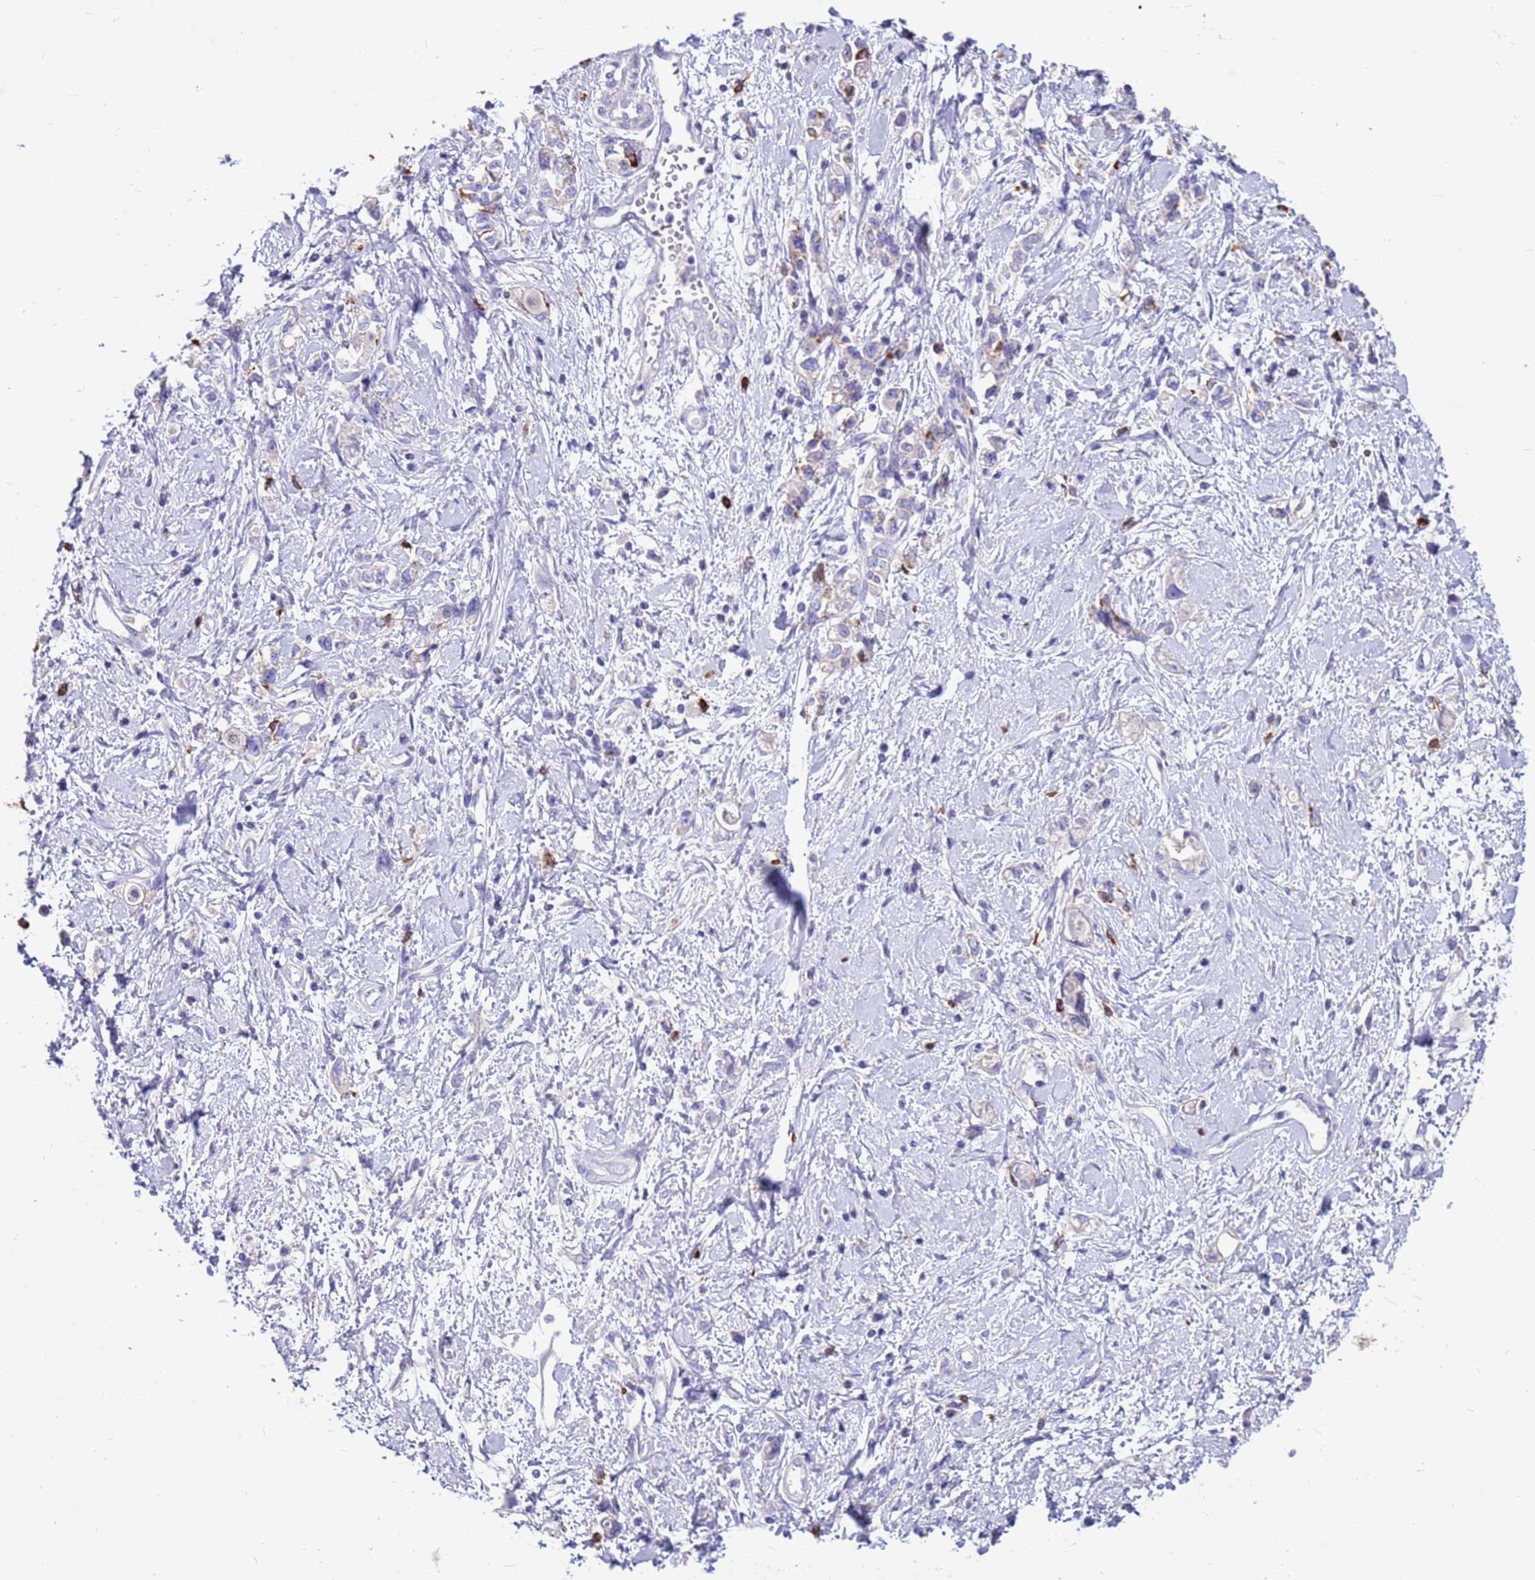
{"staining": {"intensity": "negative", "quantity": "none", "location": "none"}, "tissue": "stomach cancer", "cell_type": "Tumor cells", "image_type": "cancer", "snomed": [{"axis": "morphology", "description": "Adenocarcinoma, NOS"}, {"axis": "topography", "description": "Stomach"}], "caption": "This is an immunohistochemistry (IHC) image of stomach cancer (adenocarcinoma). There is no positivity in tumor cells.", "gene": "PDE10A", "patient": {"sex": "female", "age": 76}}